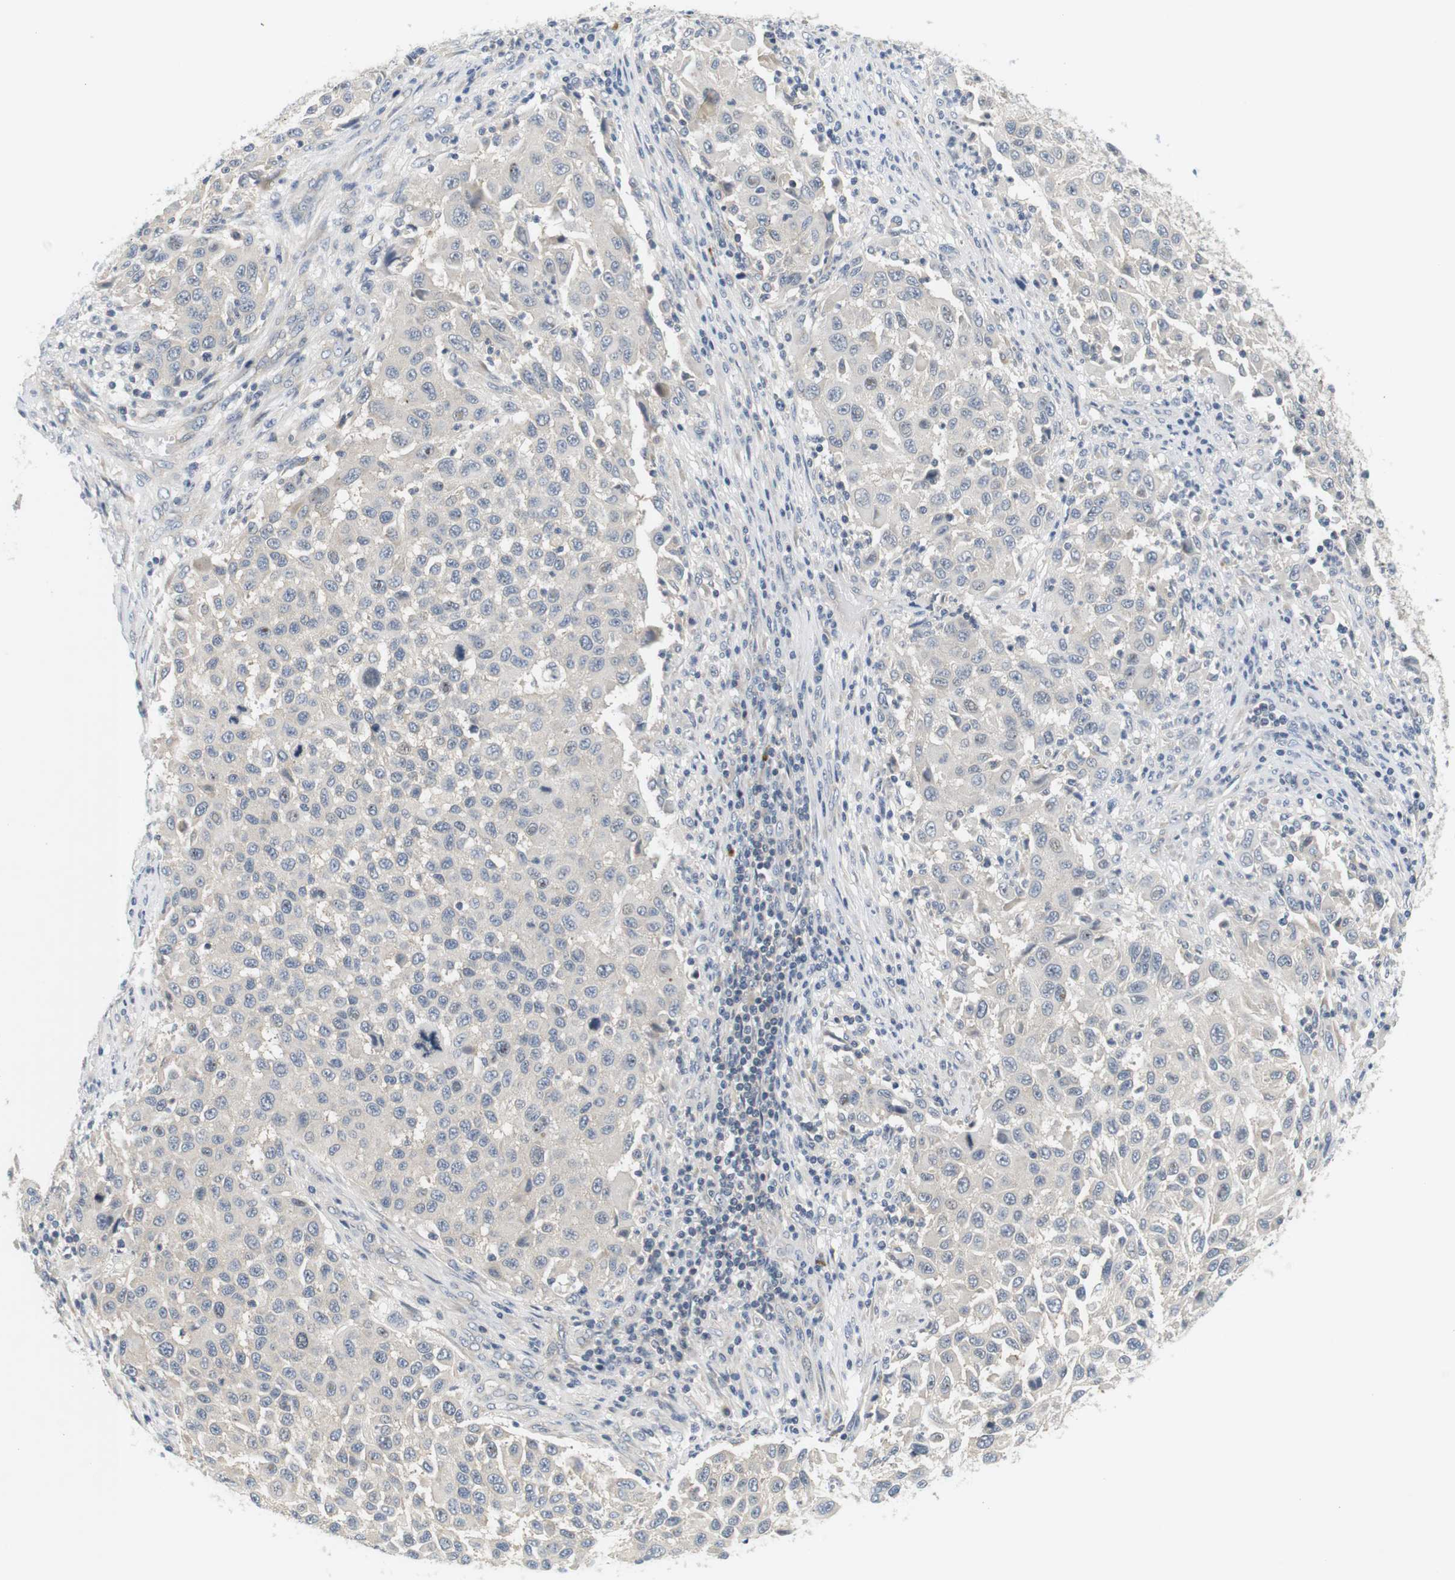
{"staining": {"intensity": "negative", "quantity": "none", "location": "none"}, "tissue": "melanoma", "cell_type": "Tumor cells", "image_type": "cancer", "snomed": [{"axis": "morphology", "description": "Malignant melanoma, Metastatic site"}, {"axis": "topography", "description": "Lymph node"}], "caption": "Micrograph shows no significant protein positivity in tumor cells of malignant melanoma (metastatic site).", "gene": "EVA1C", "patient": {"sex": "male", "age": 61}}